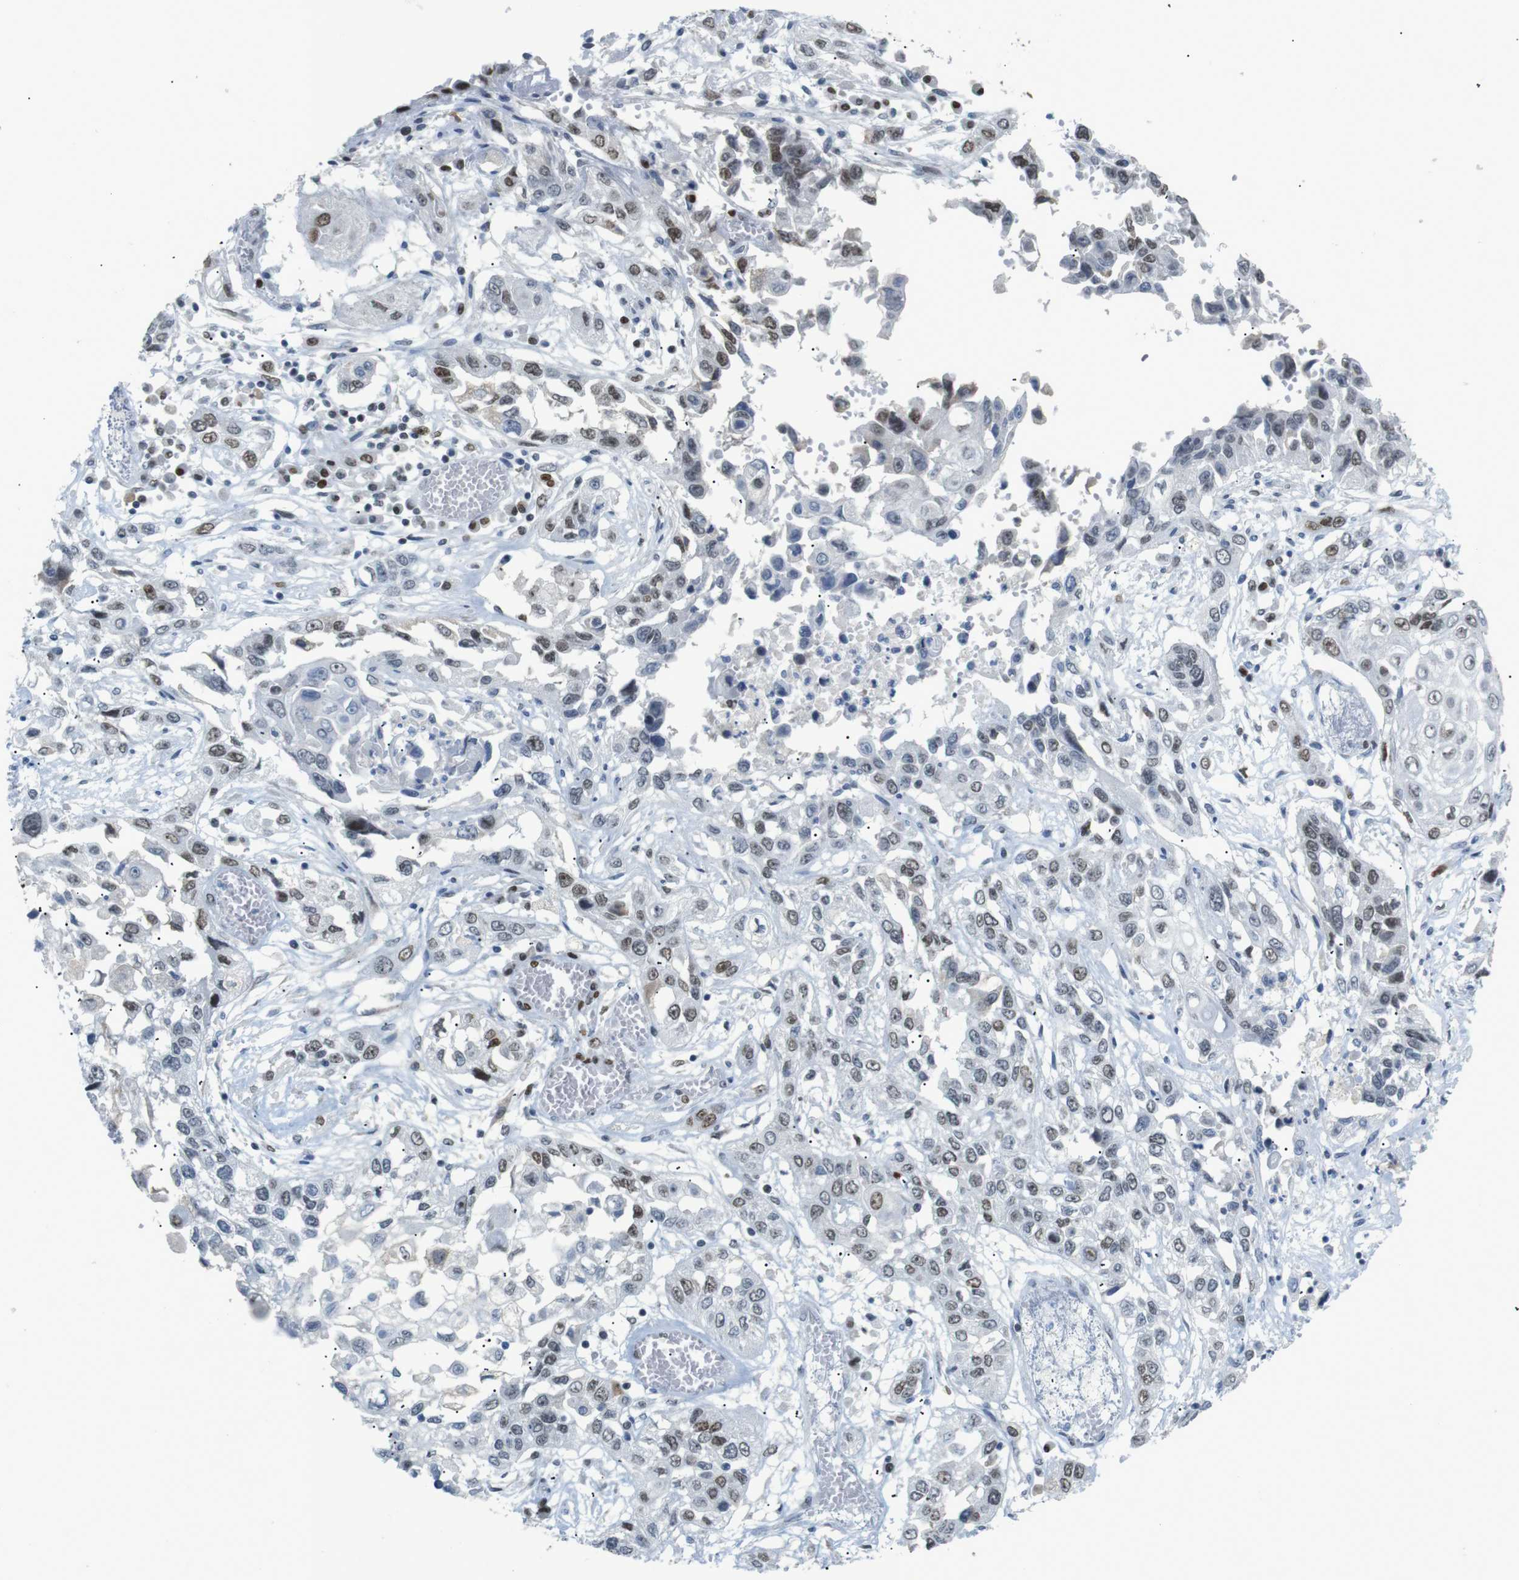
{"staining": {"intensity": "moderate", "quantity": "25%-75%", "location": "nuclear"}, "tissue": "lung cancer", "cell_type": "Tumor cells", "image_type": "cancer", "snomed": [{"axis": "morphology", "description": "Squamous cell carcinoma, NOS"}, {"axis": "topography", "description": "Lung"}], "caption": "High-power microscopy captured an IHC image of lung cancer (squamous cell carcinoma), revealing moderate nuclear staining in approximately 25%-75% of tumor cells.", "gene": "RIOX2", "patient": {"sex": "male", "age": 71}}